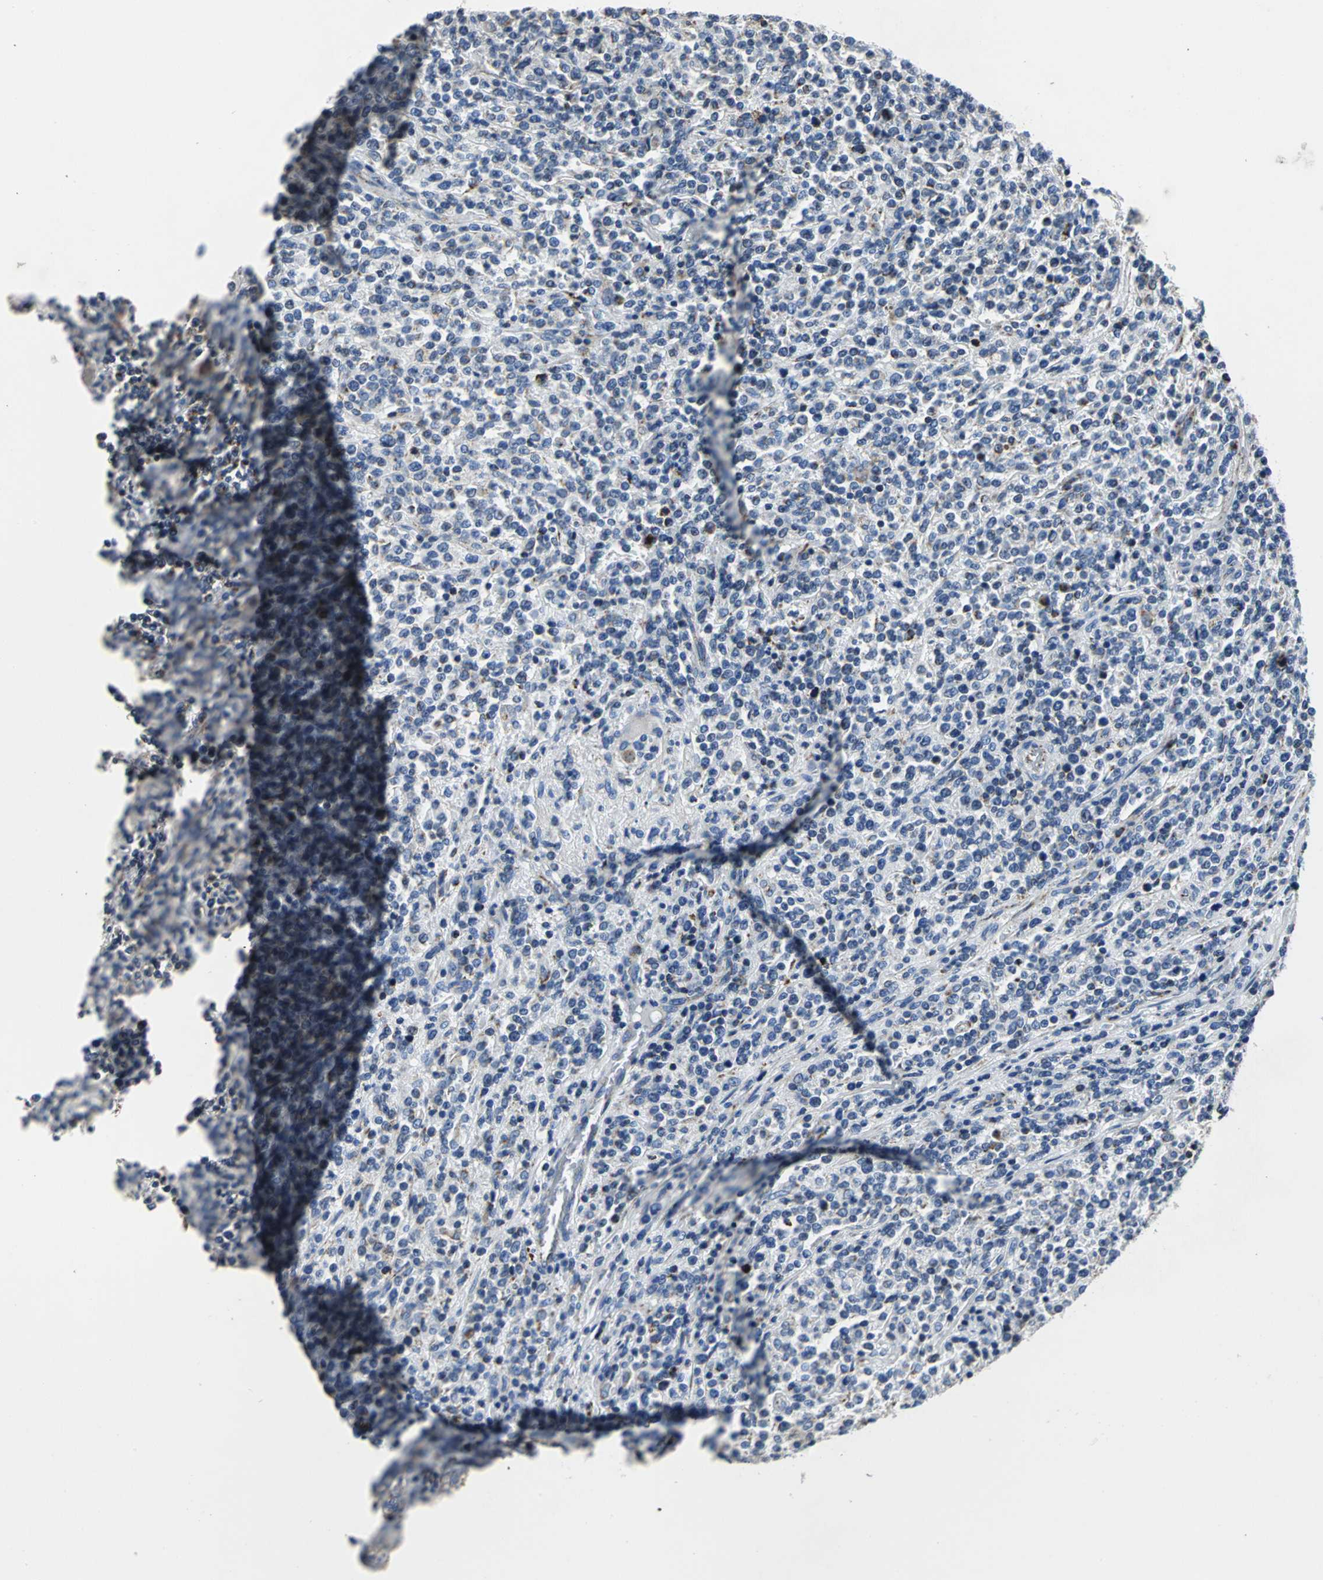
{"staining": {"intensity": "negative", "quantity": "none", "location": "none"}, "tissue": "lymphoma", "cell_type": "Tumor cells", "image_type": "cancer", "snomed": [{"axis": "morphology", "description": "Malignant lymphoma, non-Hodgkin's type, High grade"}, {"axis": "topography", "description": "Soft tissue"}], "caption": "The micrograph reveals no staining of tumor cells in lymphoma. (Stains: DAB IHC with hematoxylin counter stain, Microscopy: brightfield microscopy at high magnification).", "gene": "IFI6", "patient": {"sex": "male", "age": 18}}